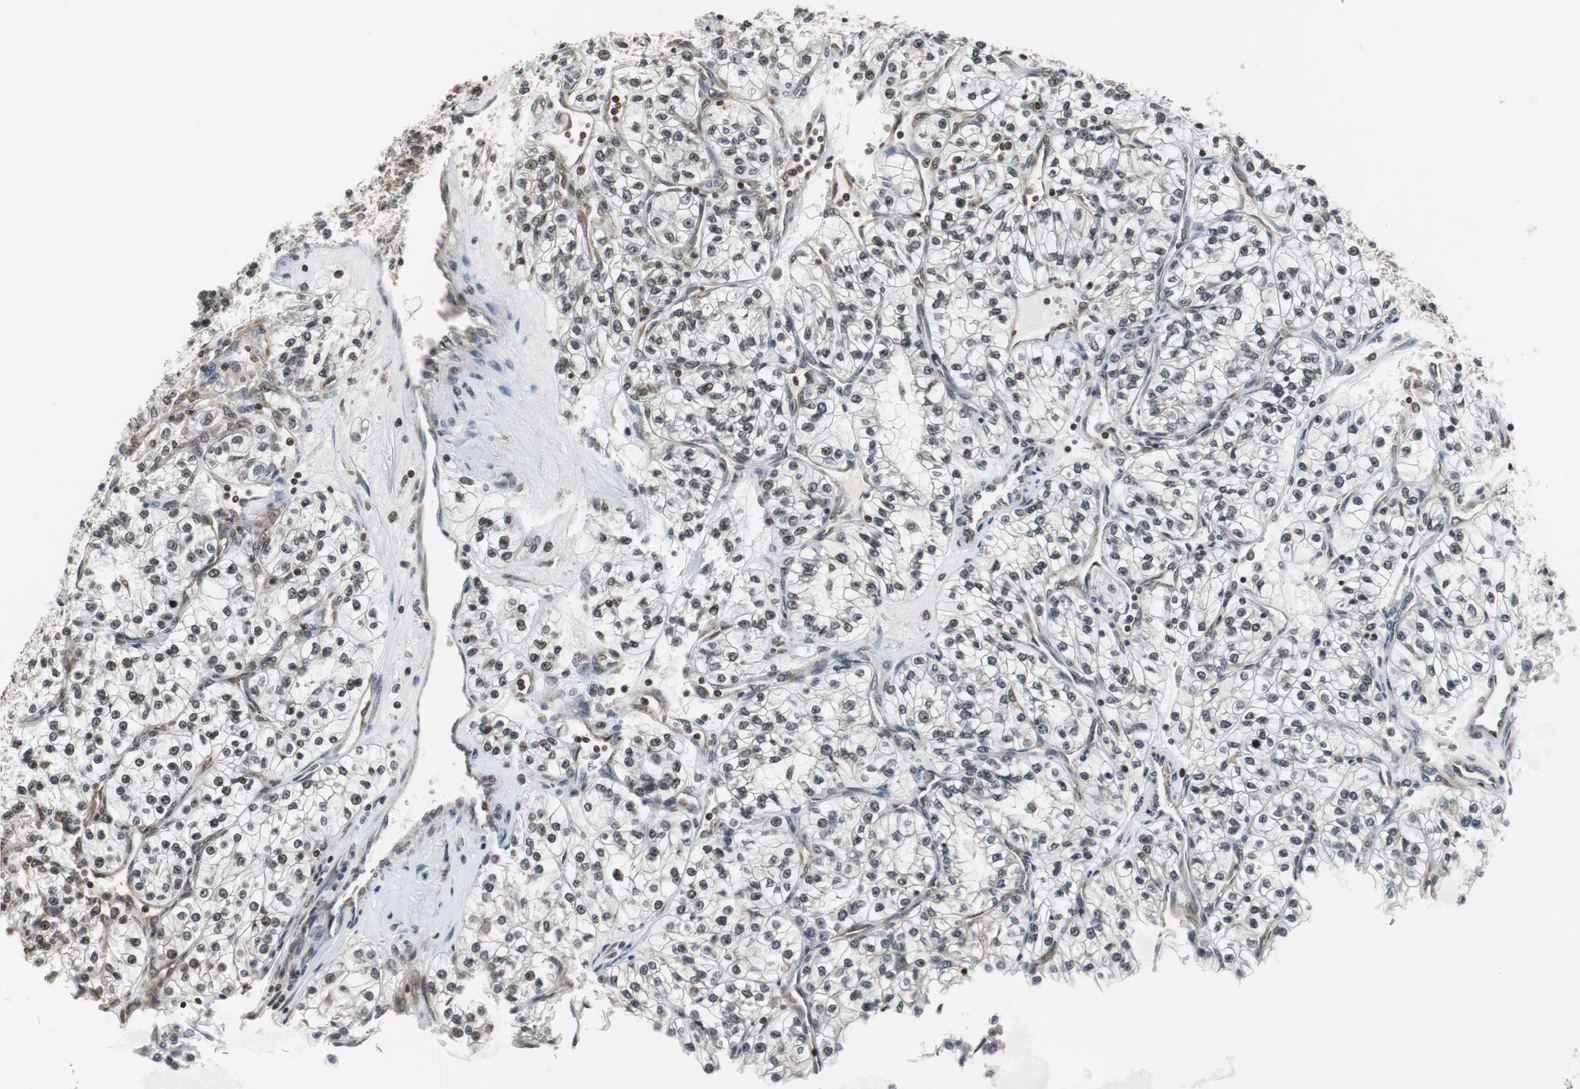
{"staining": {"intensity": "weak", "quantity": "25%-75%", "location": "nuclear"}, "tissue": "renal cancer", "cell_type": "Tumor cells", "image_type": "cancer", "snomed": [{"axis": "morphology", "description": "Adenocarcinoma, NOS"}, {"axis": "topography", "description": "Kidney"}], "caption": "Renal cancer stained with immunohistochemistry reveals weak nuclear staining in about 25%-75% of tumor cells.", "gene": "REST", "patient": {"sex": "female", "age": 57}}